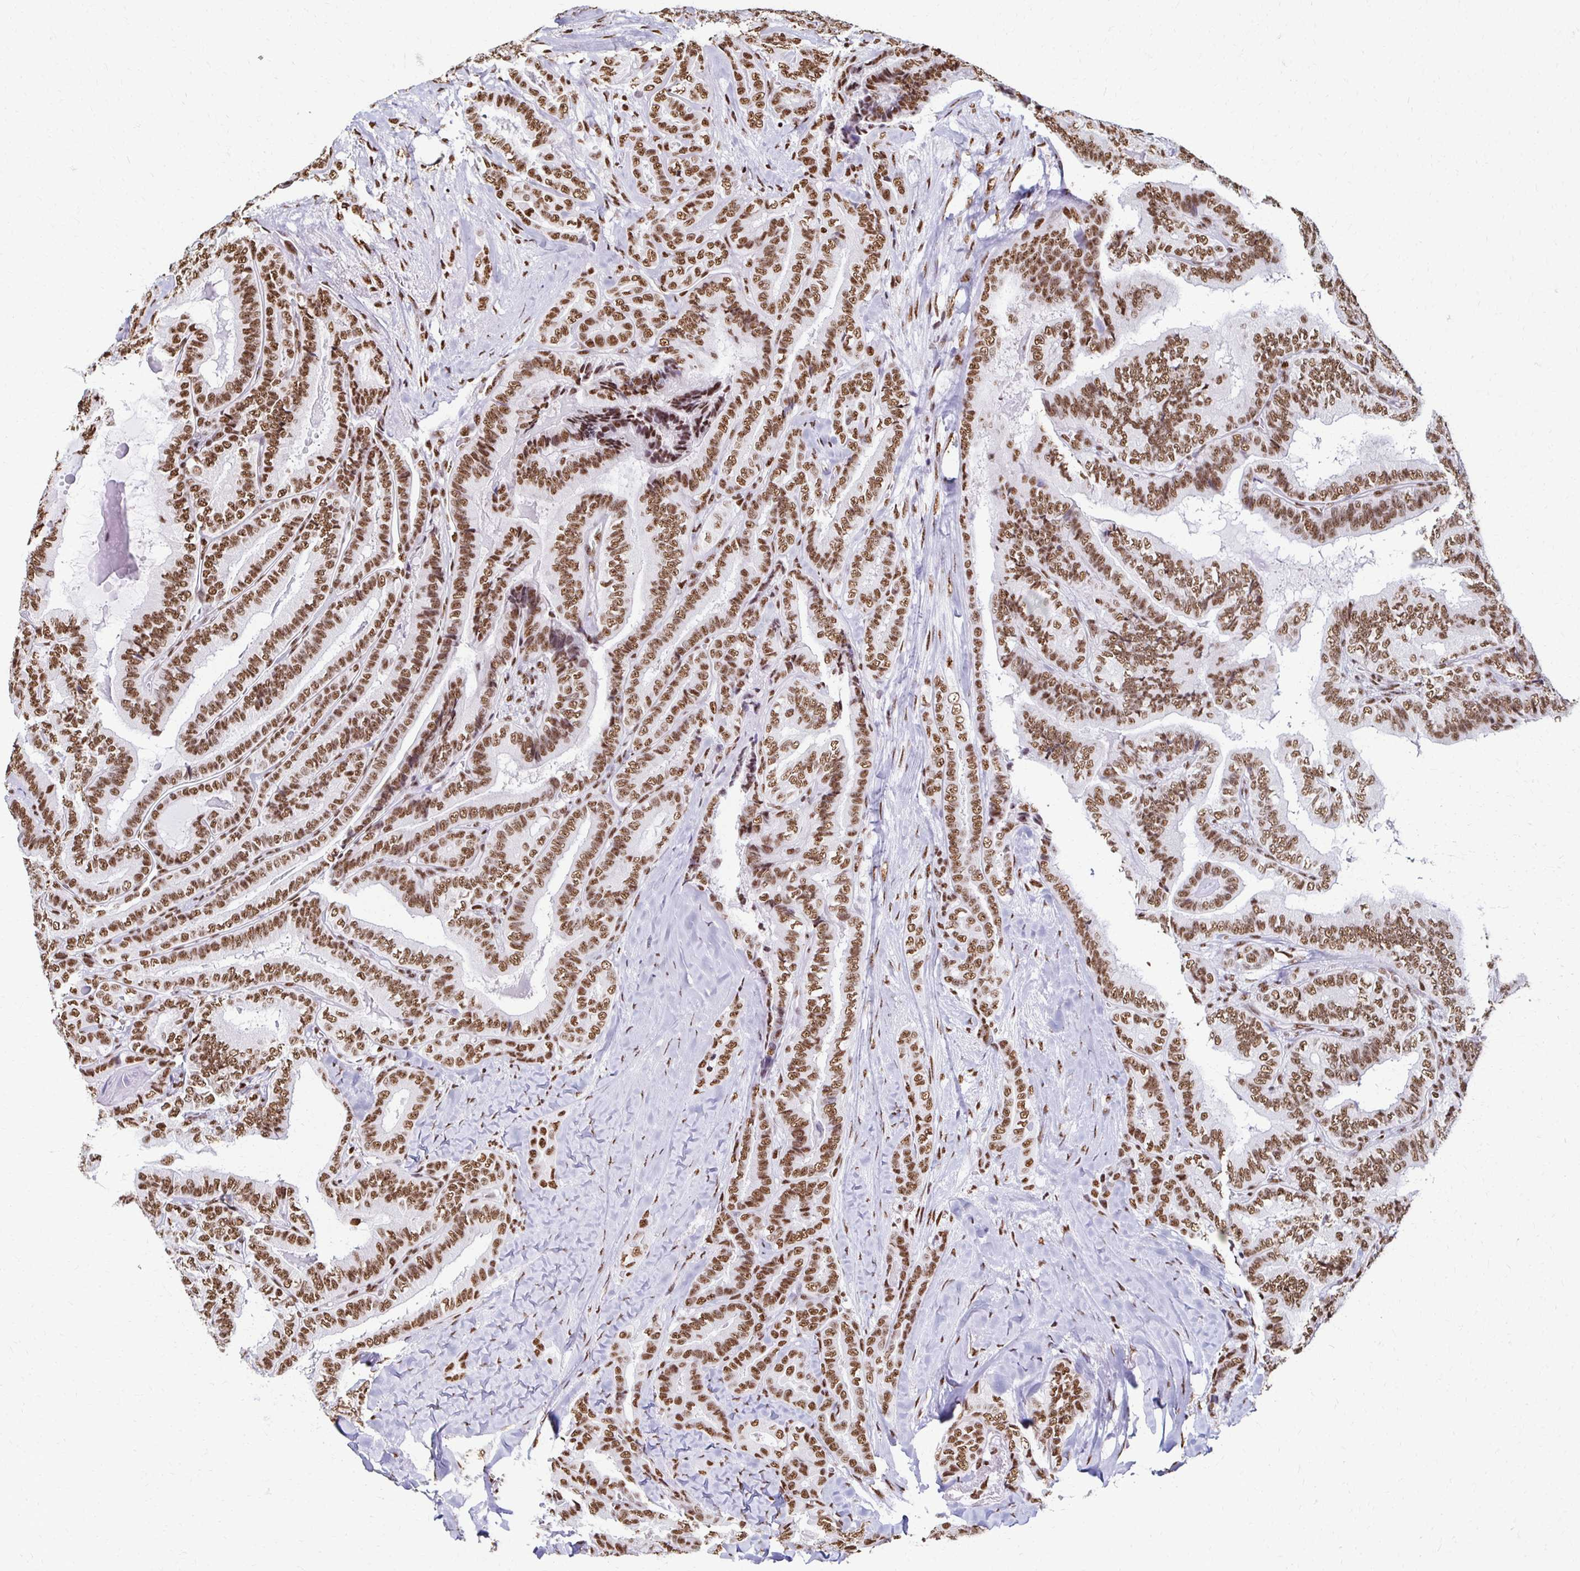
{"staining": {"intensity": "moderate", "quantity": ">75%", "location": "nuclear"}, "tissue": "thyroid cancer", "cell_type": "Tumor cells", "image_type": "cancer", "snomed": [{"axis": "morphology", "description": "Papillary adenocarcinoma, NOS"}, {"axis": "topography", "description": "Thyroid gland"}], "caption": "High-power microscopy captured an immunohistochemistry (IHC) photomicrograph of papillary adenocarcinoma (thyroid), revealing moderate nuclear staining in approximately >75% of tumor cells.", "gene": "NONO", "patient": {"sex": "male", "age": 61}}